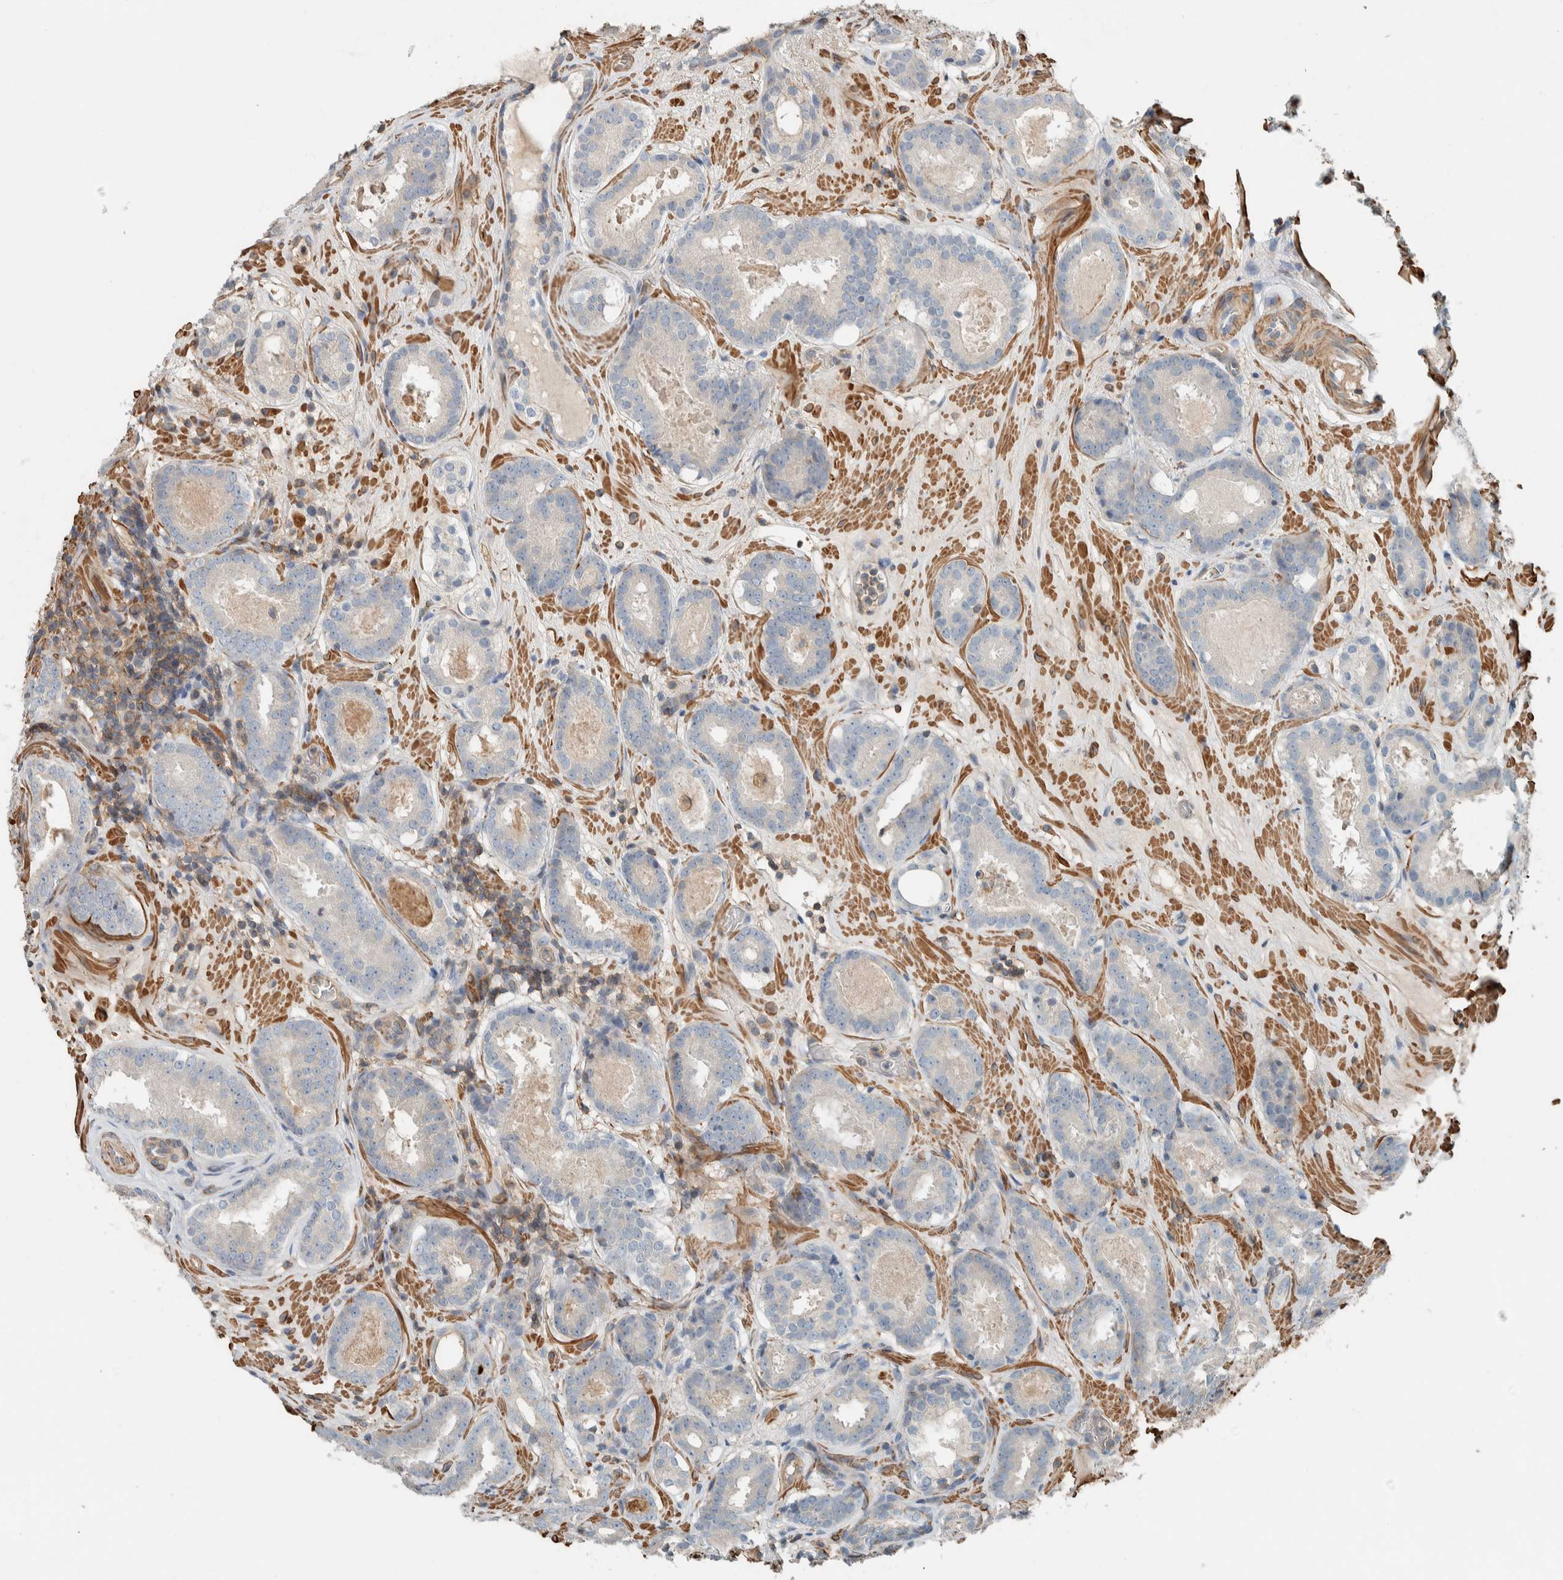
{"staining": {"intensity": "negative", "quantity": "none", "location": "none"}, "tissue": "prostate cancer", "cell_type": "Tumor cells", "image_type": "cancer", "snomed": [{"axis": "morphology", "description": "Adenocarcinoma, Low grade"}, {"axis": "topography", "description": "Prostate"}], "caption": "This is a photomicrograph of IHC staining of prostate cancer, which shows no expression in tumor cells.", "gene": "CTBP2", "patient": {"sex": "male", "age": 69}}